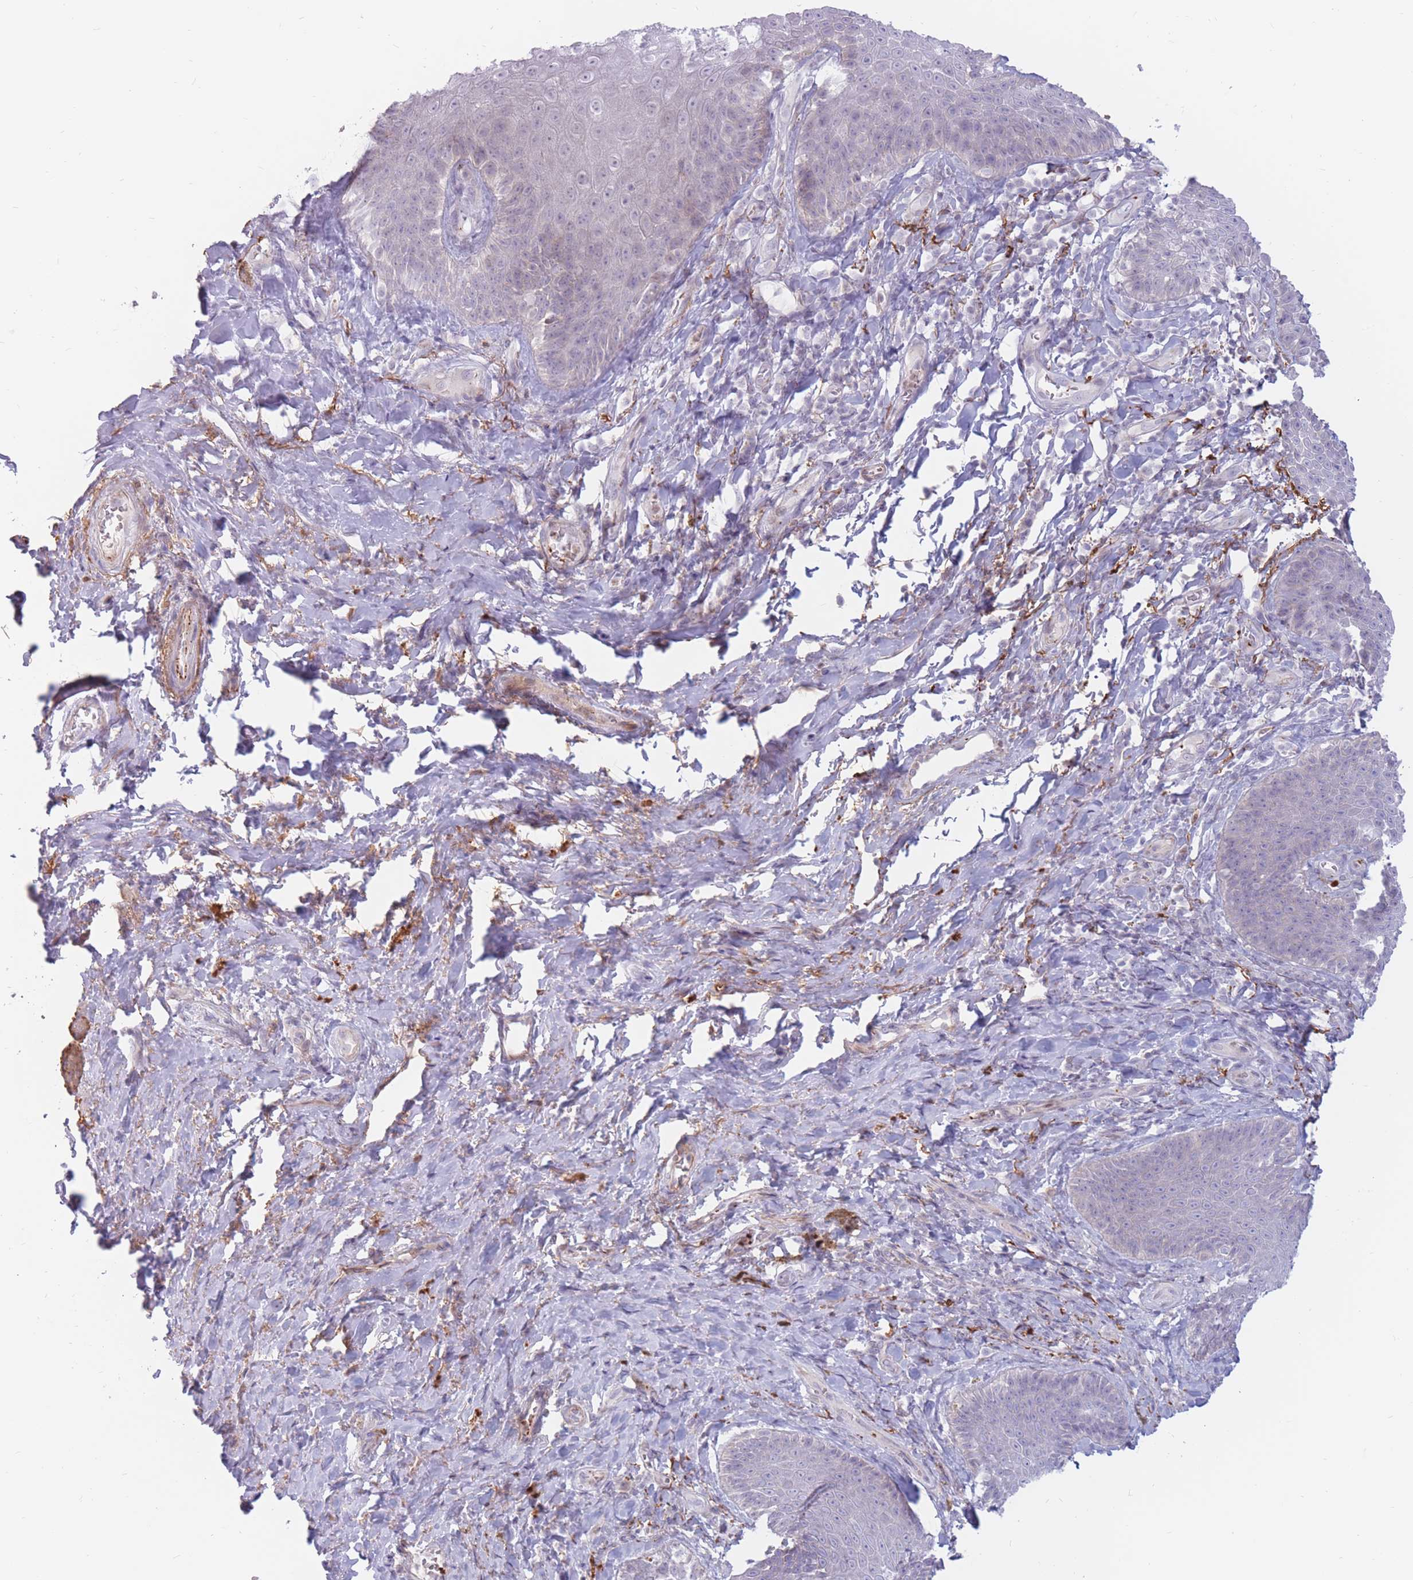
{"staining": {"intensity": "negative", "quantity": "none", "location": "none"}, "tissue": "skin", "cell_type": "Epidermal cells", "image_type": "normal", "snomed": [{"axis": "morphology", "description": "Normal tissue, NOS"}, {"axis": "topography", "description": "Anal"}, {"axis": "topography", "description": "Peripheral nerve tissue"}], "caption": "Micrograph shows no significant protein positivity in epidermal cells of benign skin. (DAB immunohistochemistry with hematoxylin counter stain).", "gene": "PTGDR", "patient": {"sex": "male", "age": 53}}